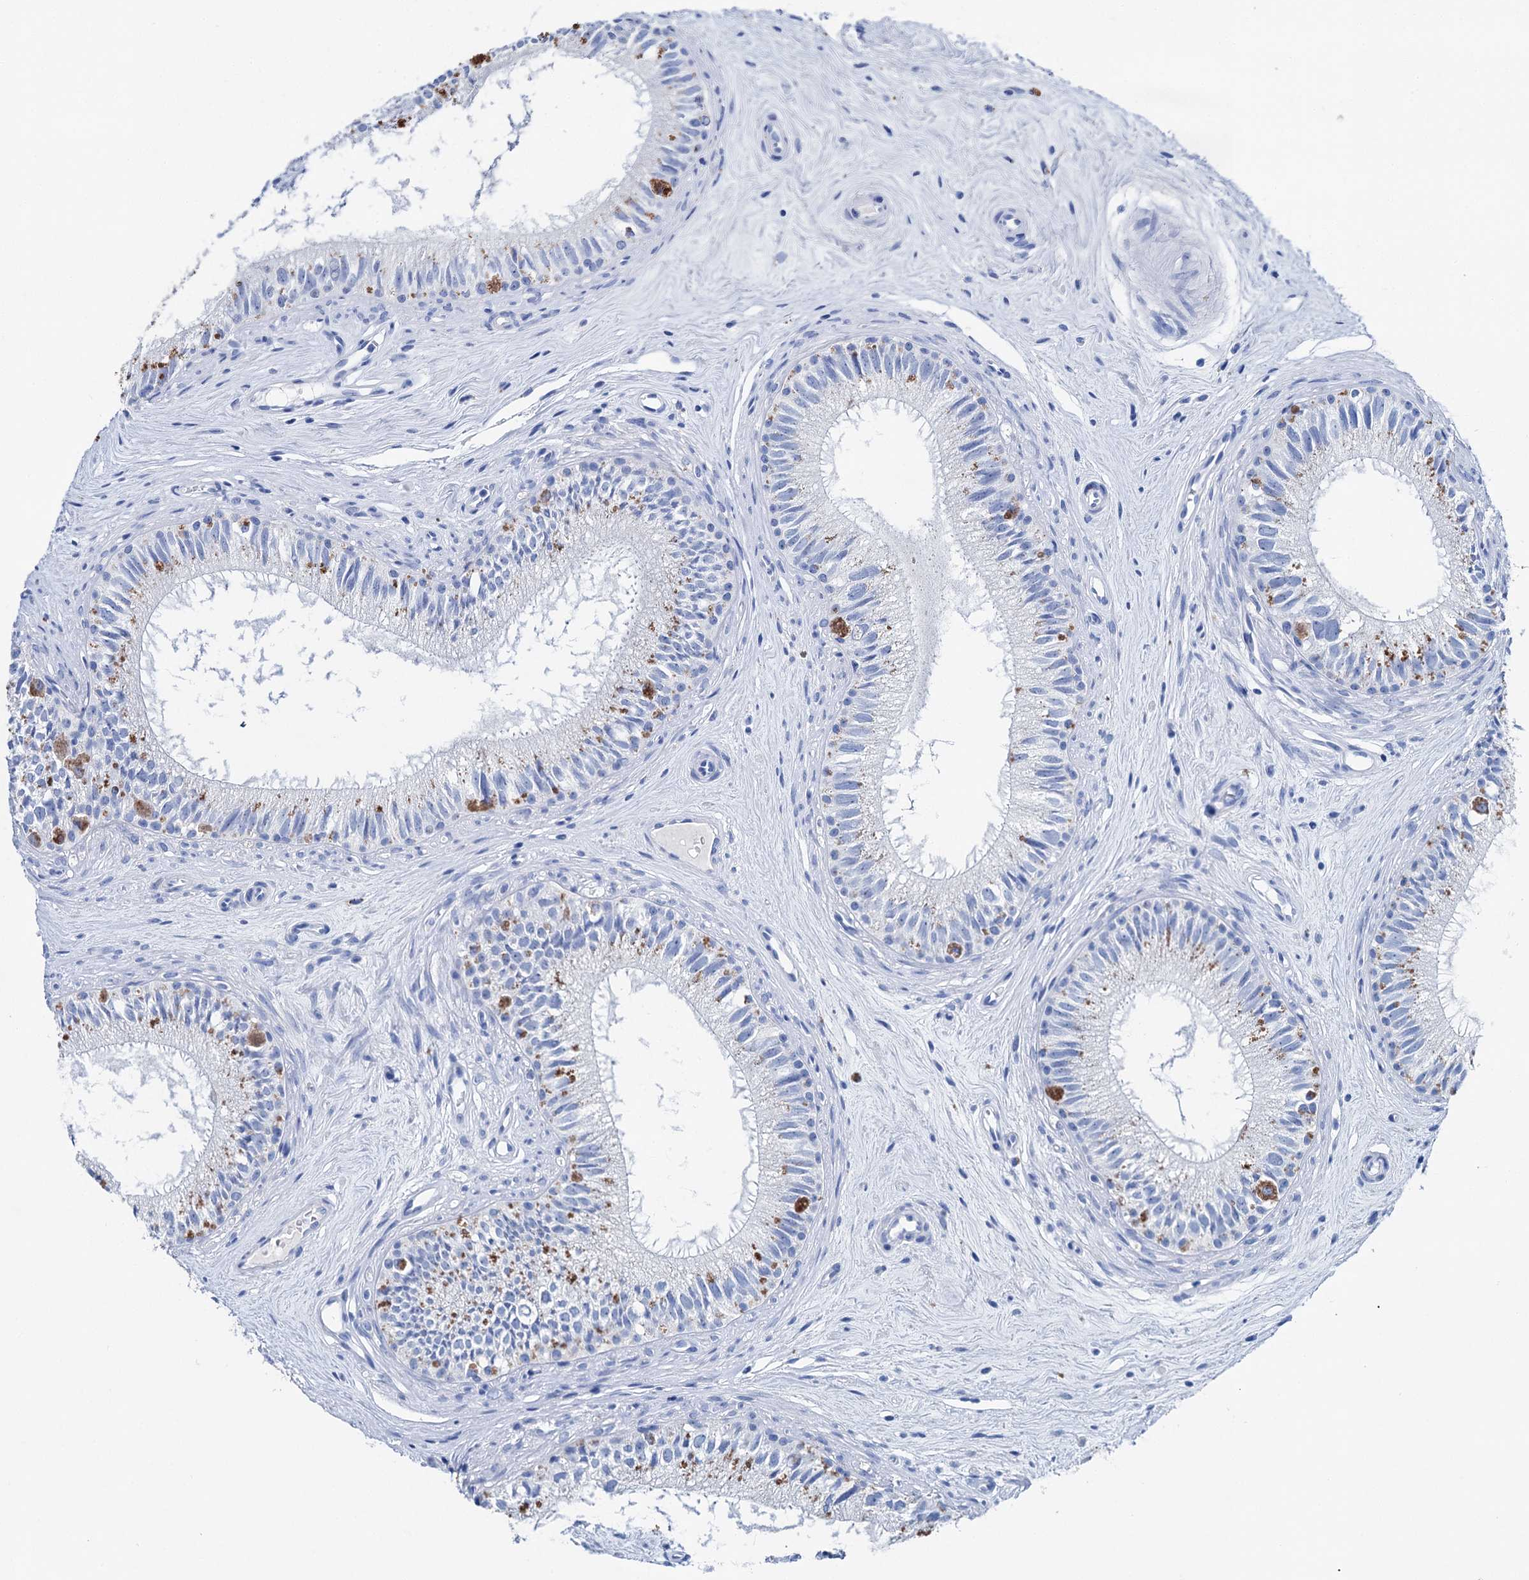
{"staining": {"intensity": "moderate", "quantity": "<25%", "location": "cytoplasmic/membranous"}, "tissue": "epididymis", "cell_type": "Glandular cells", "image_type": "normal", "snomed": [{"axis": "morphology", "description": "Normal tissue, NOS"}, {"axis": "topography", "description": "Epididymis"}], "caption": "Brown immunohistochemical staining in unremarkable epididymis exhibits moderate cytoplasmic/membranous staining in about <25% of glandular cells. (DAB (3,3'-diaminobenzidine) IHC with brightfield microscopy, high magnification).", "gene": "BRINP1", "patient": {"sex": "male", "age": 71}}